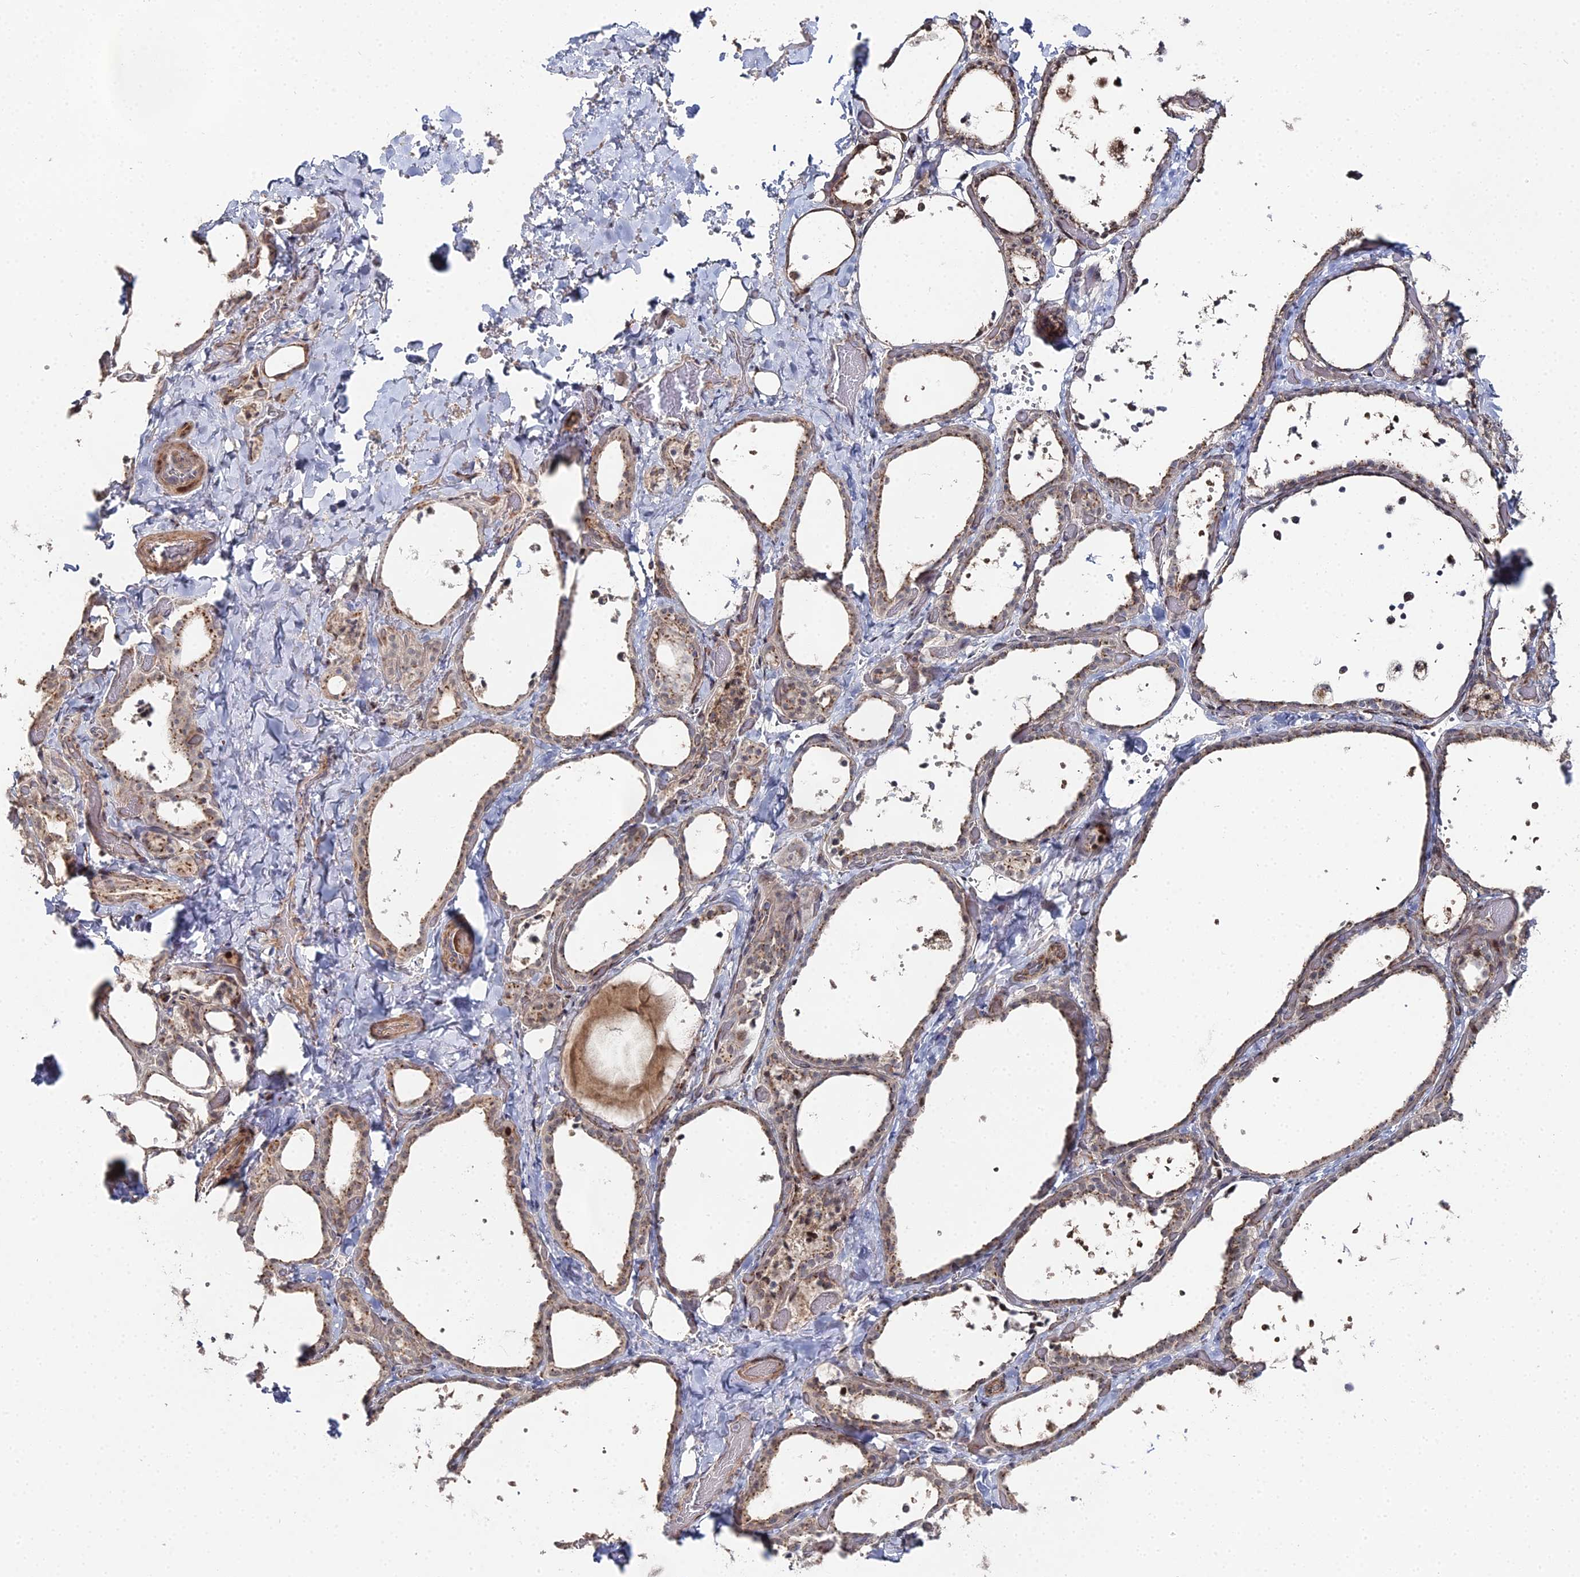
{"staining": {"intensity": "weak", "quantity": "25%-75%", "location": "cytoplasmic/membranous"}, "tissue": "thyroid gland", "cell_type": "Glandular cells", "image_type": "normal", "snomed": [{"axis": "morphology", "description": "Normal tissue, NOS"}, {"axis": "topography", "description": "Thyroid gland"}], "caption": "High-magnification brightfield microscopy of unremarkable thyroid gland stained with DAB (brown) and counterstained with hematoxylin (blue). glandular cells exhibit weak cytoplasmic/membranous positivity is seen in about25%-75% of cells.", "gene": "SGMS1", "patient": {"sex": "female", "age": 44}}